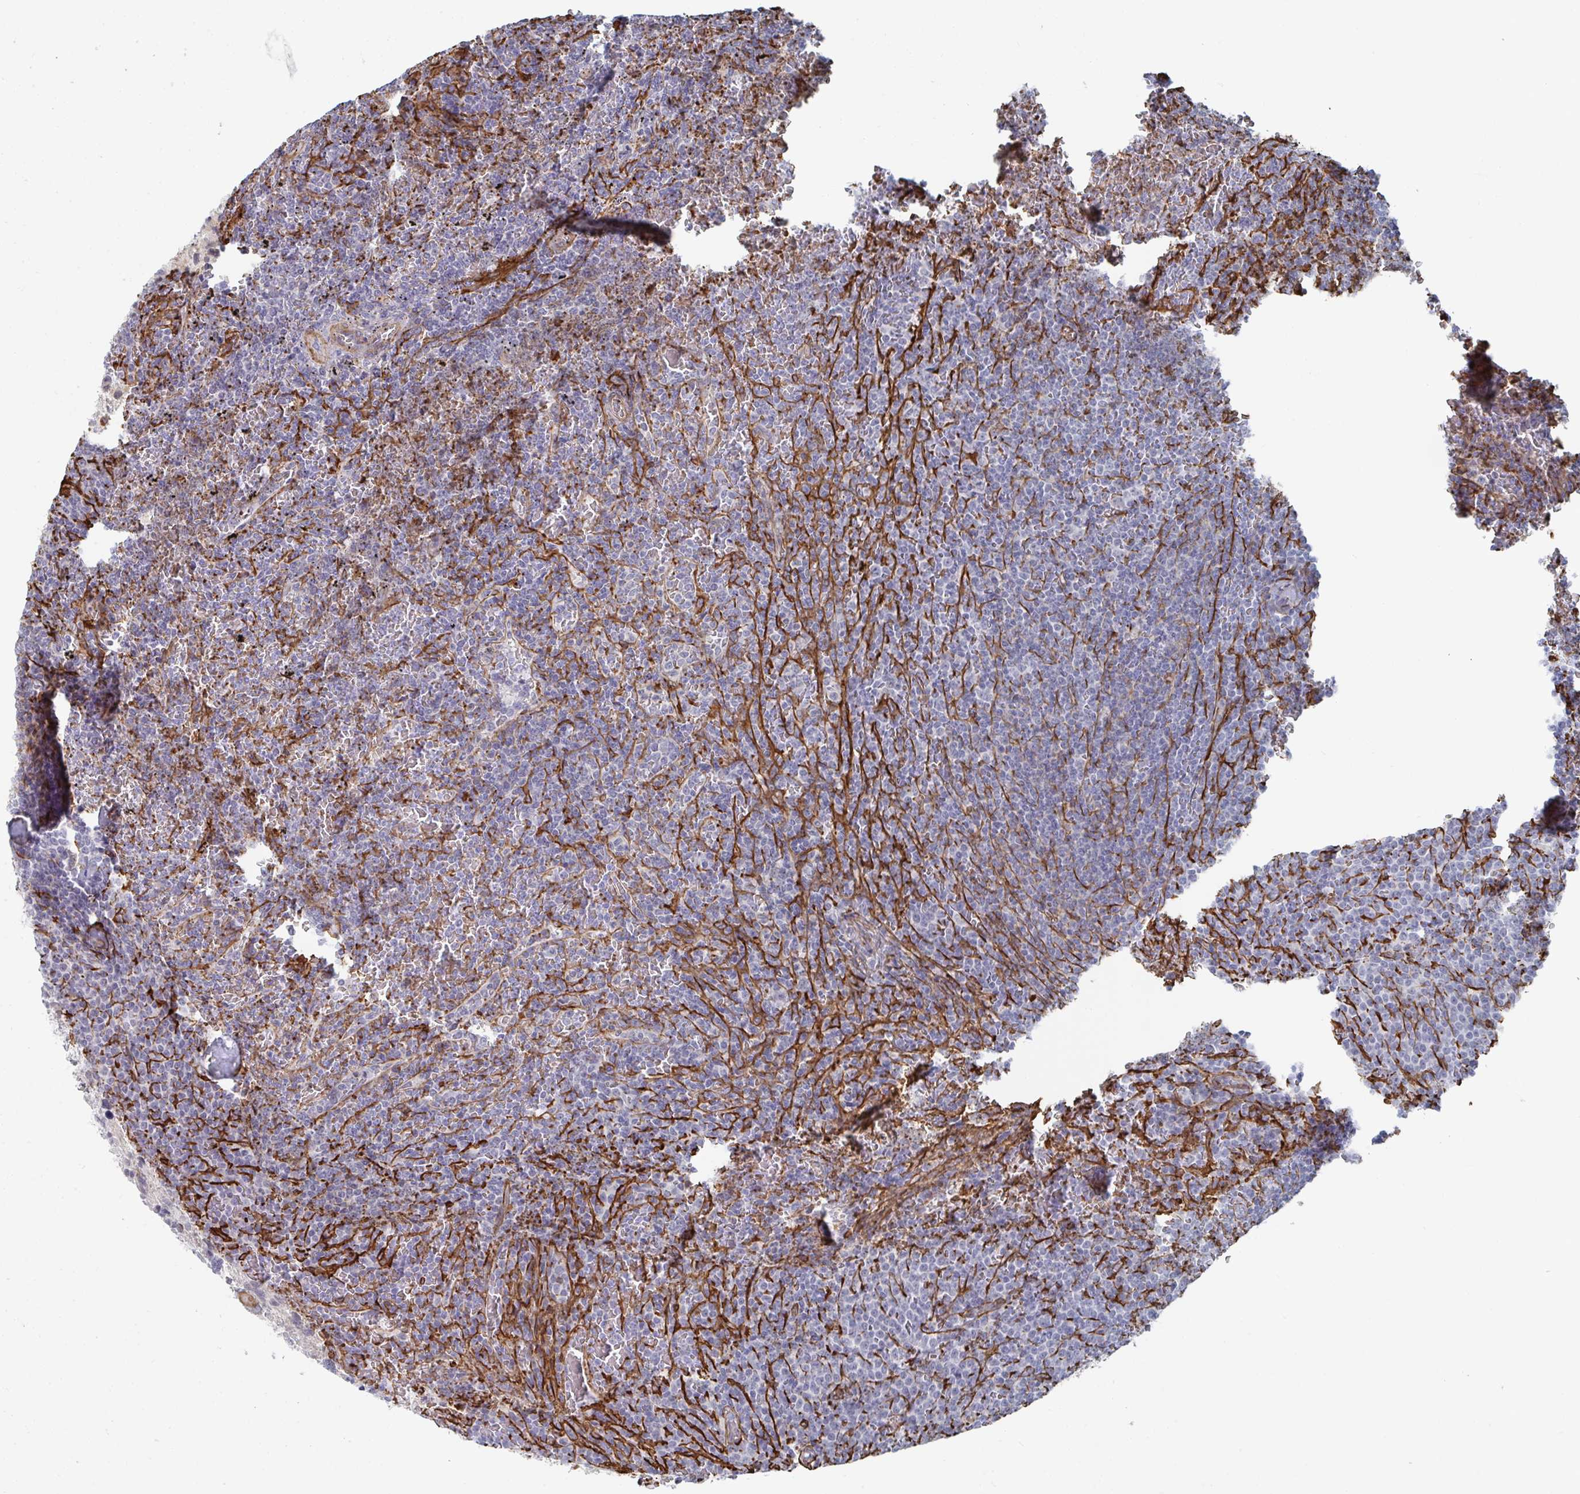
{"staining": {"intensity": "negative", "quantity": "none", "location": "none"}, "tissue": "lymphoma", "cell_type": "Tumor cells", "image_type": "cancer", "snomed": [{"axis": "morphology", "description": "Malignant lymphoma, non-Hodgkin's type, Low grade"}, {"axis": "topography", "description": "Spleen"}], "caption": "High power microscopy image of an IHC histopathology image of lymphoma, revealing no significant staining in tumor cells. (DAB immunohistochemistry (IHC) visualized using brightfield microscopy, high magnification).", "gene": "NEURL4", "patient": {"sex": "female", "age": 77}}